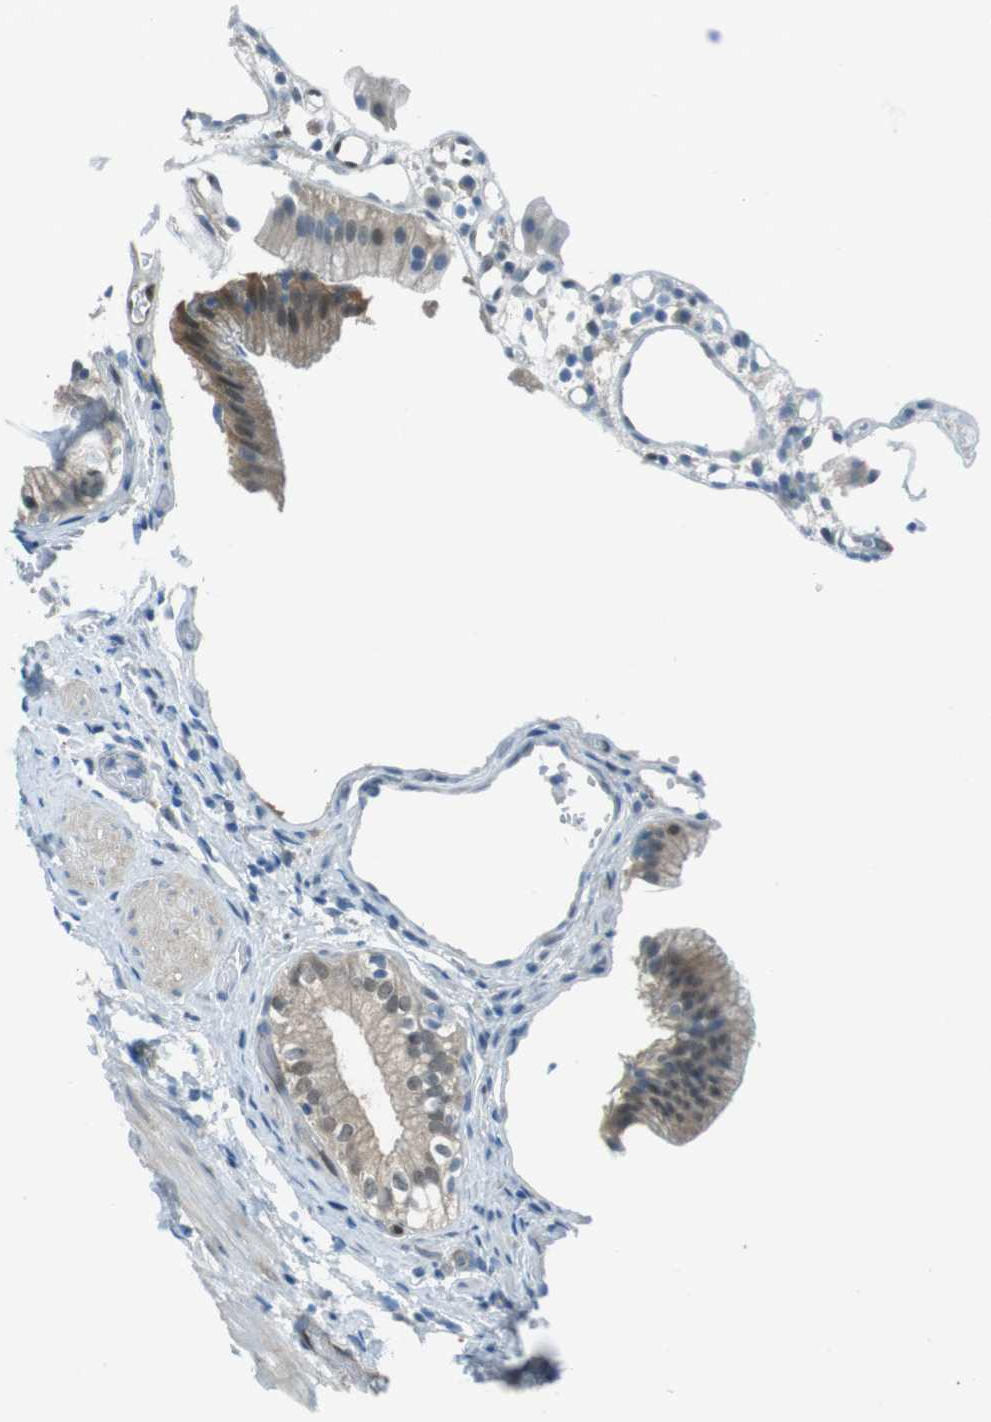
{"staining": {"intensity": "moderate", "quantity": ">75%", "location": "cytoplasmic/membranous,nuclear"}, "tissue": "gallbladder", "cell_type": "Glandular cells", "image_type": "normal", "snomed": [{"axis": "morphology", "description": "Normal tissue, NOS"}, {"axis": "topography", "description": "Gallbladder"}], "caption": "IHC (DAB) staining of unremarkable human gallbladder exhibits moderate cytoplasmic/membranous,nuclear protein expression in approximately >75% of glandular cells. (Brightfield microscopy of DAB IHC at high magnification).", "gene": "MFAP3", "patient": {"sex": "male", "age": 65}}